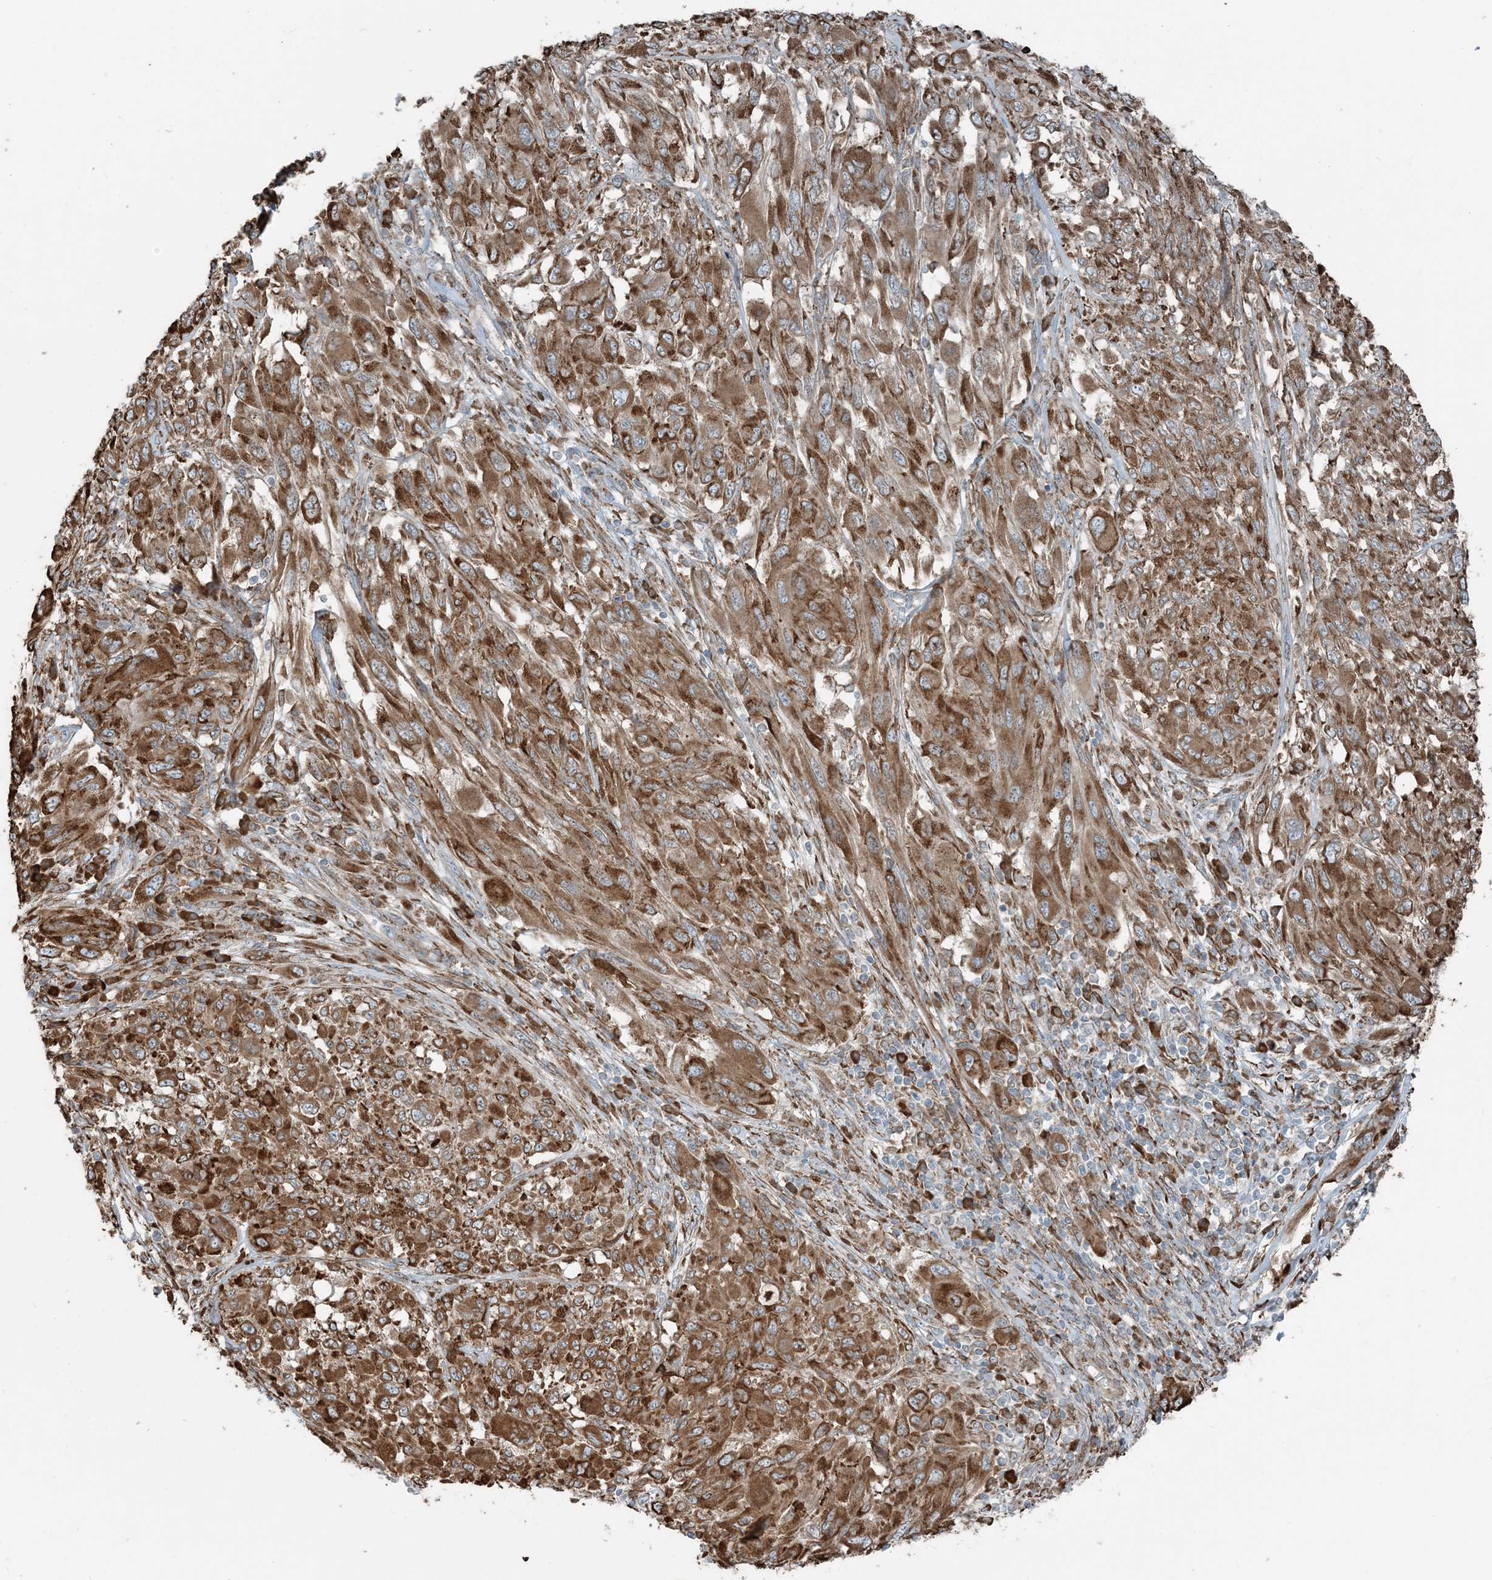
{"staining": {"intensity": "strong", "quantity": ">75%", "location": "cytoplasmic/membranous"}, "tissue": "melanoma", "cell_type": "Tumor cells", "image_type": "cancer", "snomed": [{"axis": "morphology", "description": "Malignant melanoma, NOS"}, {"axis": "topography", "description": "Skin"}], "caption": "A high amount of strong cytoplasmic/membranous positivity is seen in about >75% of tumor cells in melanoma tissue. The protein of interest is shown in brown color, while the nuclei are stained blue.", "gene": "CERKL", "patient": {"sex": "female", "age": 91}}